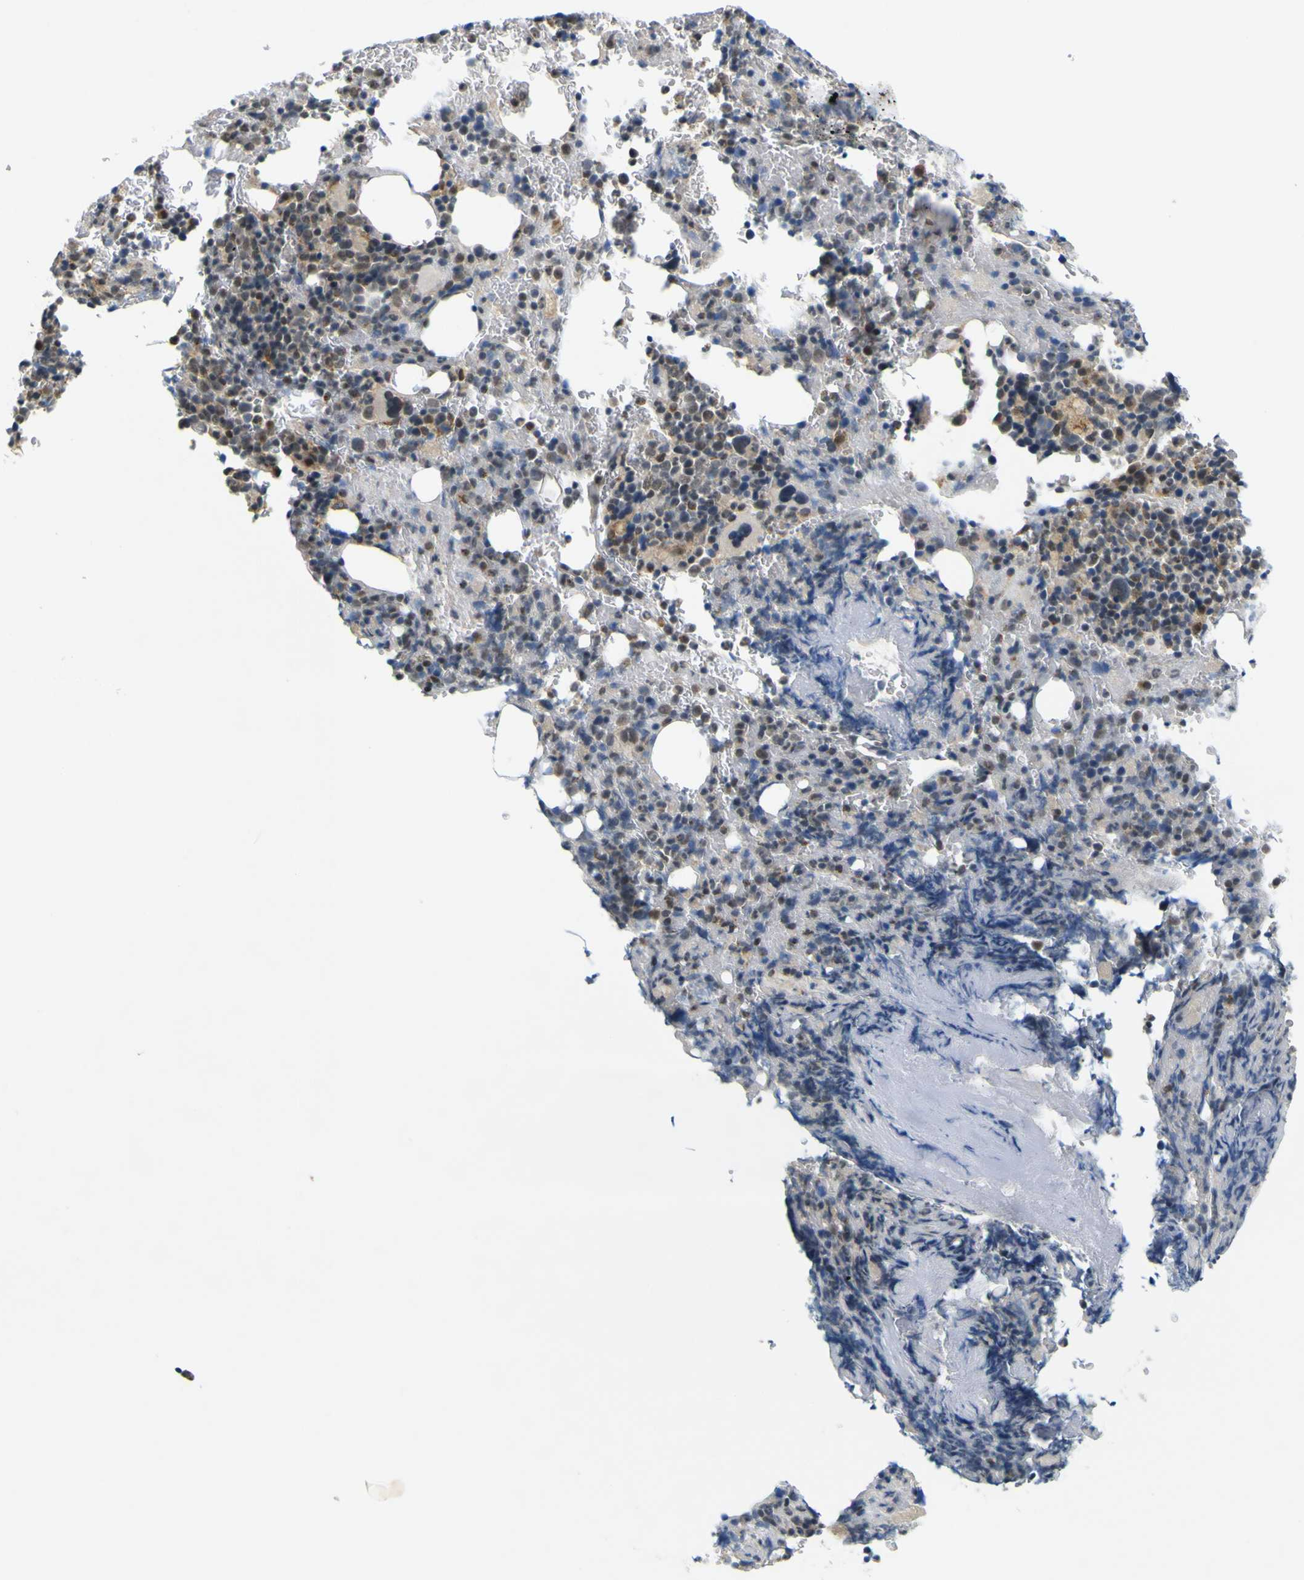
{"staining": {"intensity": "weak", "quantity": "<25%", "location": "cytoplasmic/membranous"}, "tissue": "bone marrow", "cell_type": "Hematopoietic cells", "image_type": "normal", "snomed": [{"axis": "morphology", "description": "Normal tissue, NOS"}, {"axis": "morphology", "description": "Inflammation, NOS"}, {"axis": "topography", "description": "Bone marrow"}], "caption": "High magnification brightfield microscopy of unremarkable bone marrow stained with DAB (3,3'-diaminobenzidine) (brown) and counterstained with hematoxylin (blue): hematopoietic cells show no significant staining. The staining was performed using DAB to visualize the protein expression in brown, while the nuclei were stained in blue with hematoxylin (Magnification: 20x).", "gene": "IGF2R", "patient": {"sex": "male", "age": 72}}